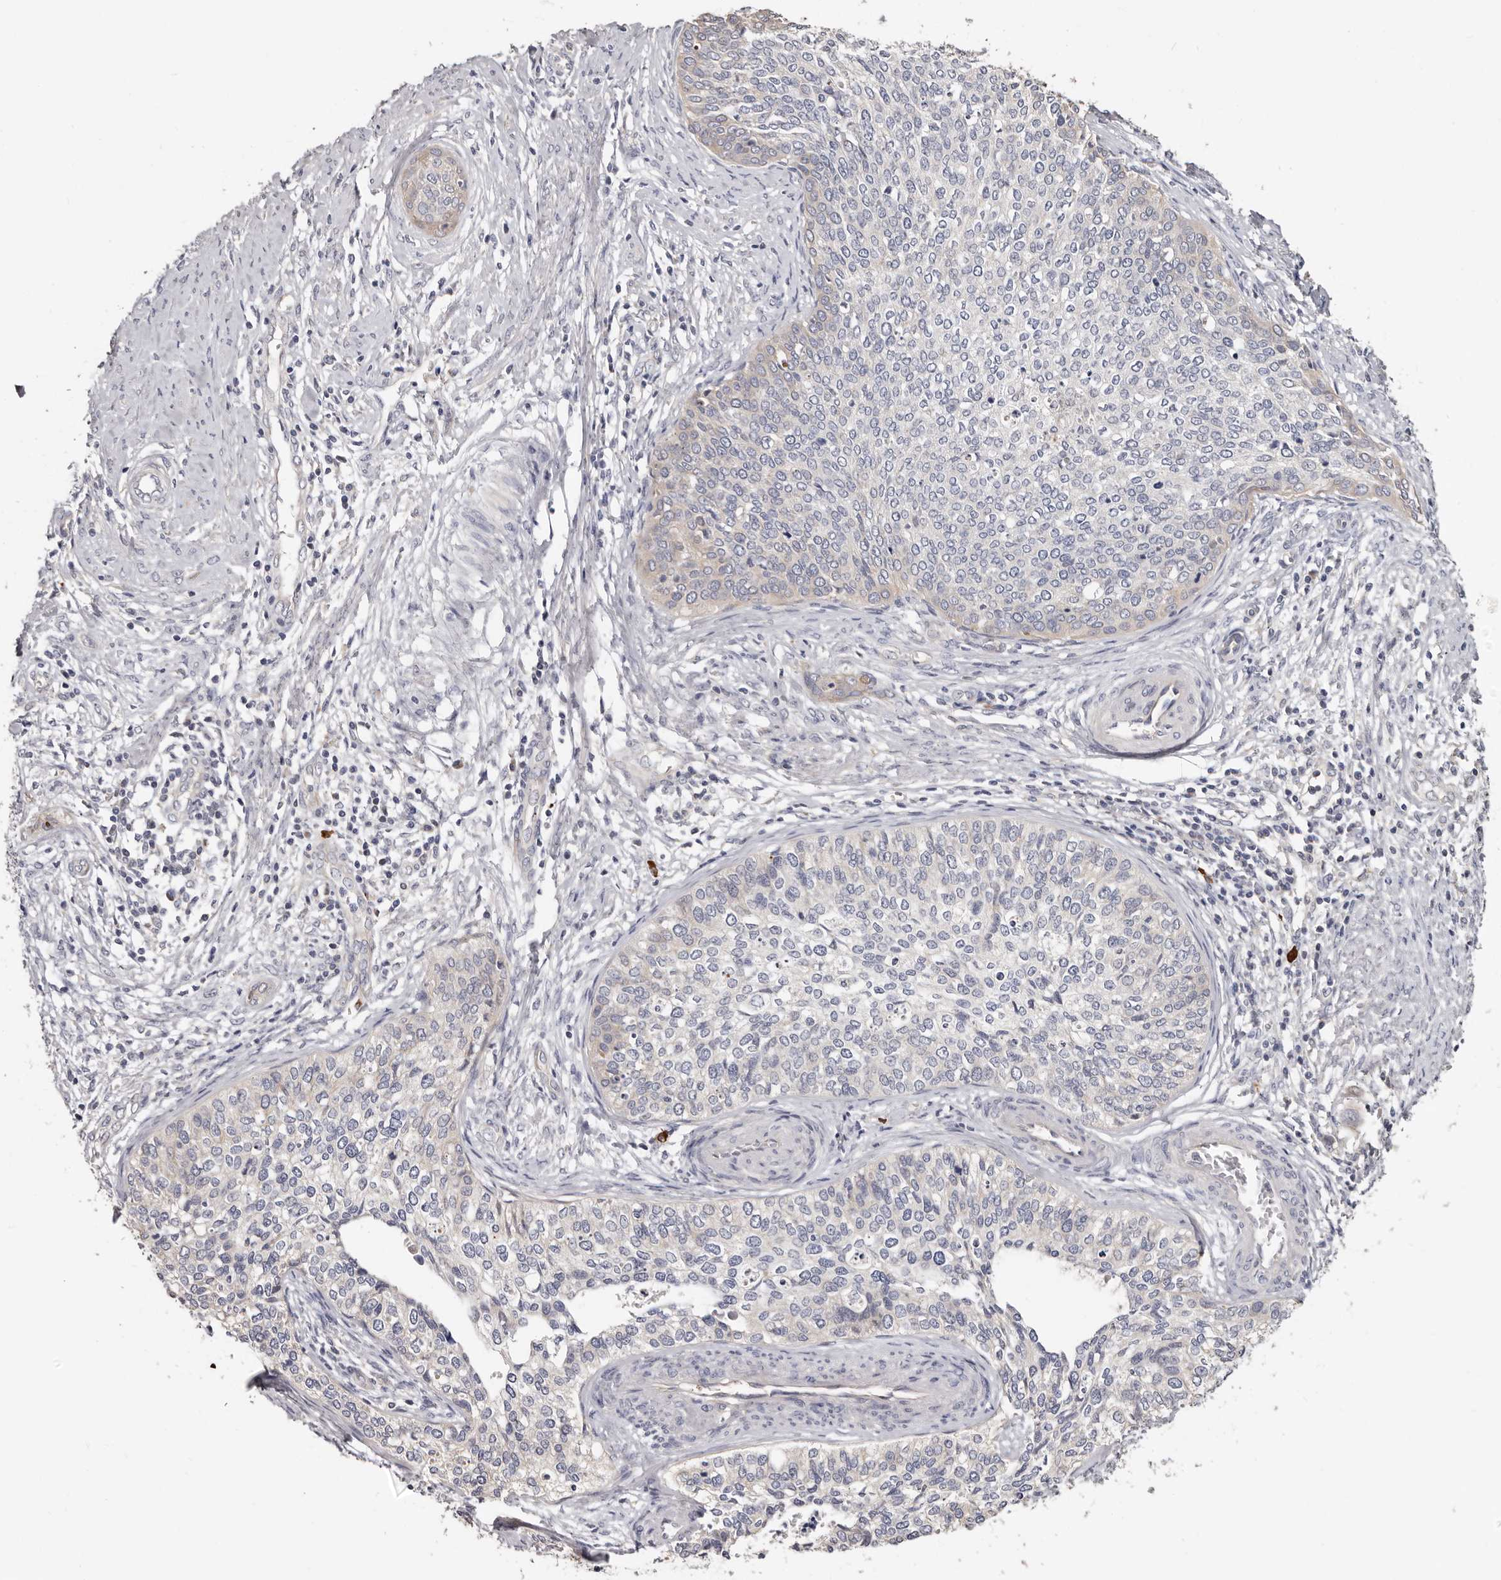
{"staining": {"intensity": "negative", "quantity": "none", "location": "none"}, "tissue": "cervical cancer", "cell_type": "Tumor cells", "image_type": "cancer", "snomed": [{"axis": "morphology", "description": "Squamous cell carcinoma, NOS"}, {"axis": "topography", "description": "Cervix"}], "caption": "Tumor cells show no significant expression in cervical cancer (squamous cell carcinoma).", "gene": "SPTA1", "patient": {"sex": "female", "age": 37}}